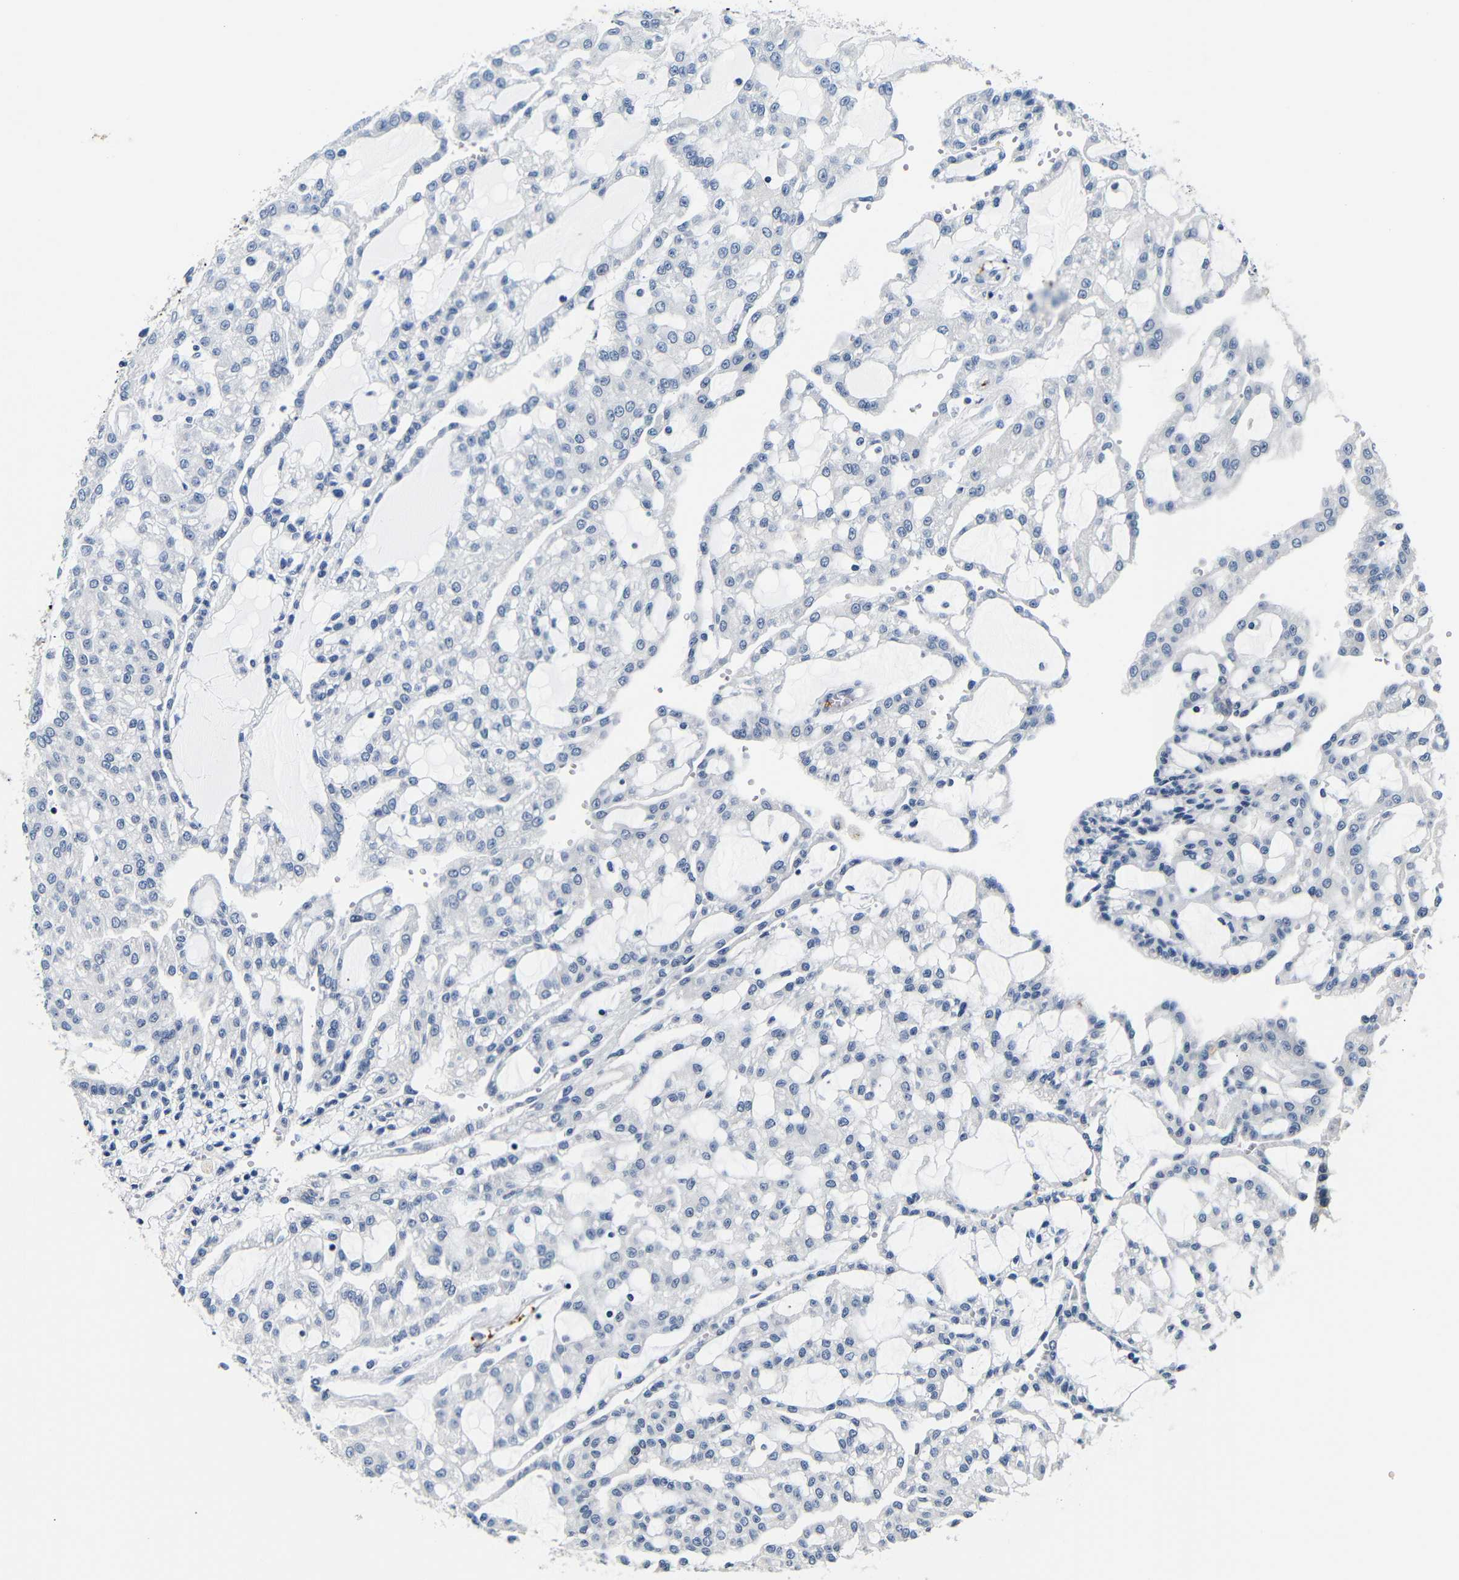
{"staining": {"intensity": "negative", "quantity": "none", "location": "none"}, "tissue": "renal cancer", "cell_type": "Tumor cells", "image_type": "cancer", "snomed": [{"axis": "morphology", "description": "Adenocarcinoma, NOS"}, {"axis": "topography", "description": "Kidney"}], "caption": "Renal adenocarcinoma stained for a protein using immunohistochemistry shows no expression tumor cells.", "gene": "GP1BA", "patient": {"sex": "male", "age": 63}}